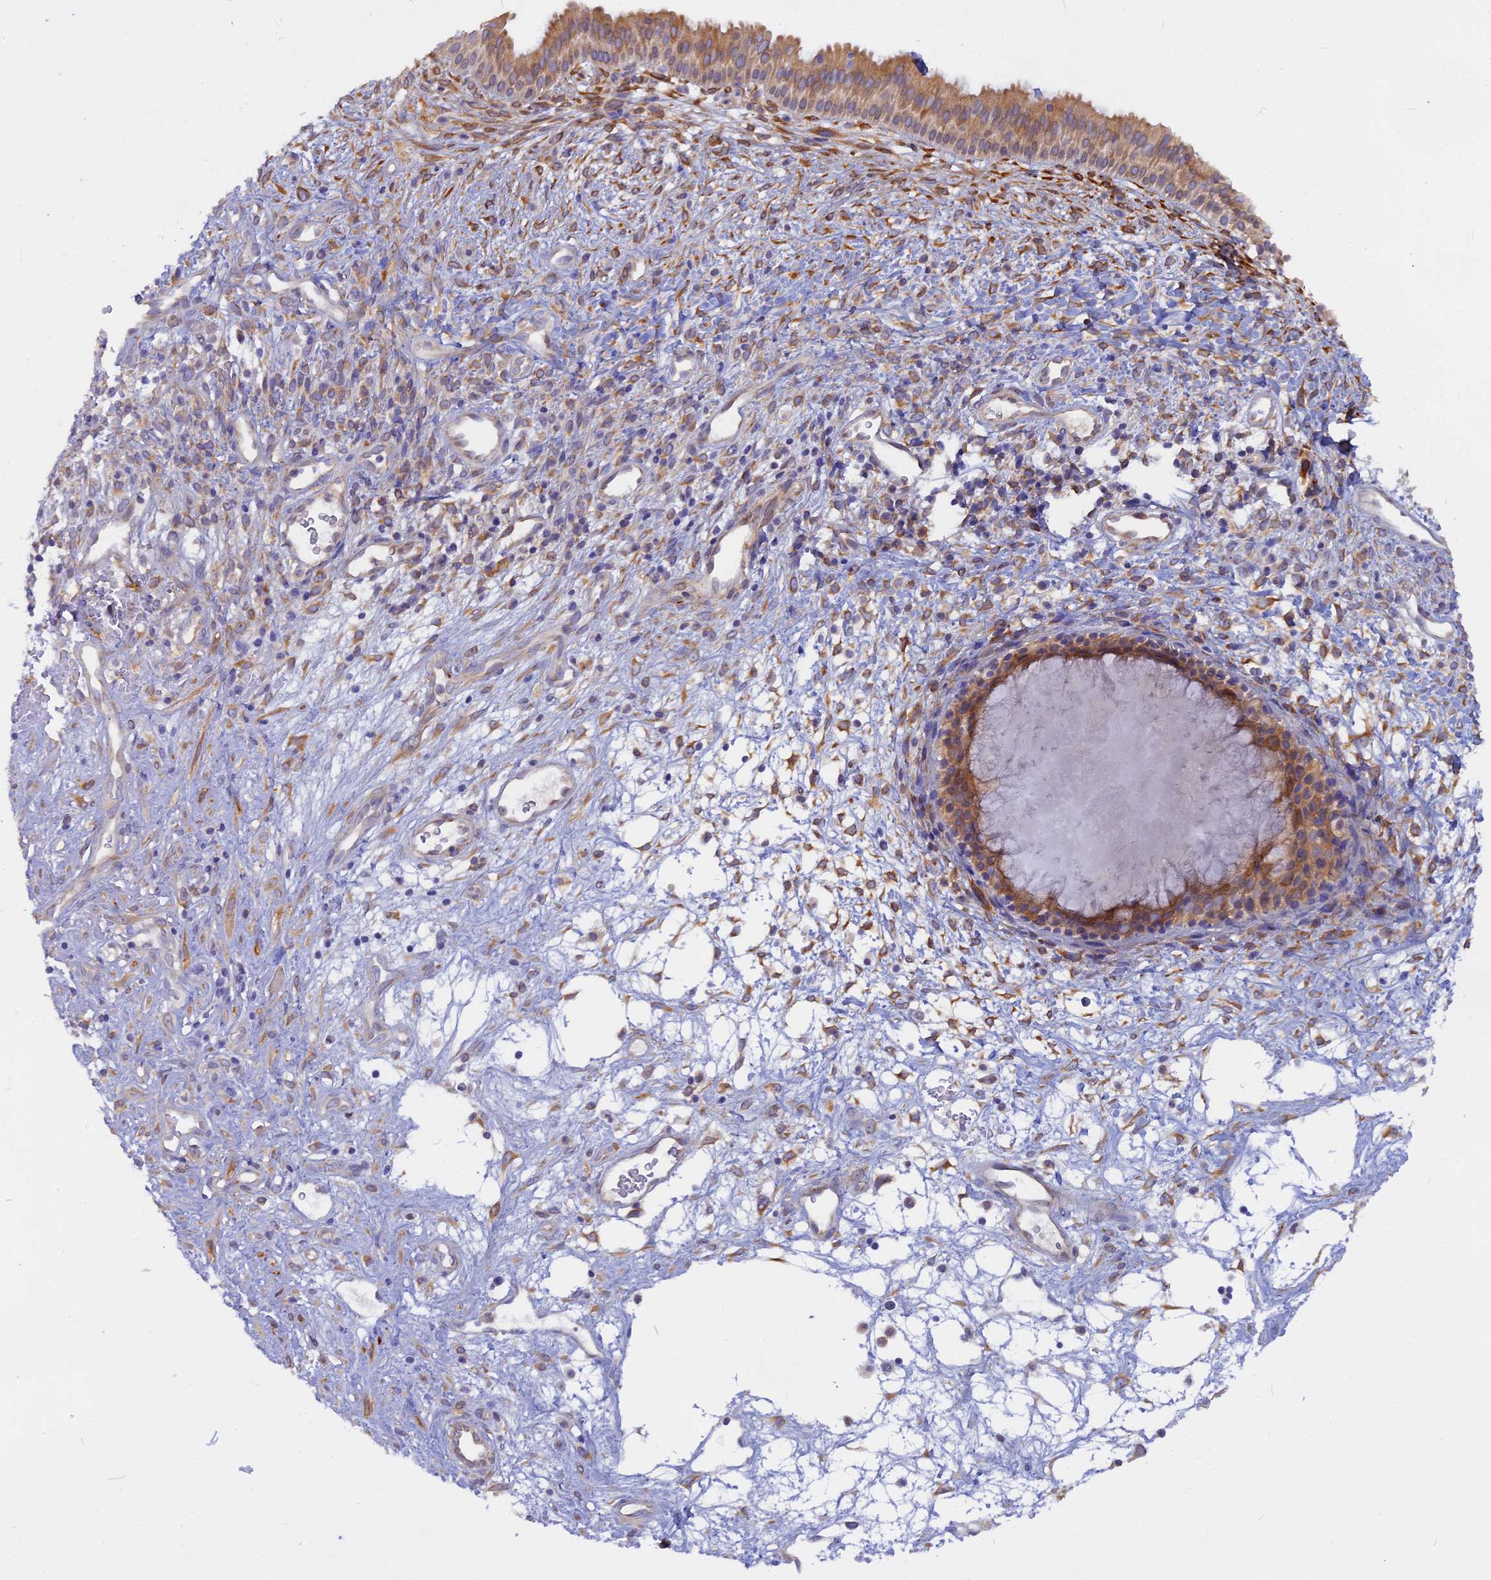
{"staining": {"intensity": "moderate", "quantity": ">75%", "location": "cytoplasmic/membranous"}, "tissue": "nasopharynx", "cell_type": "Respiratory epithelial cells", "image_type": "normal", "snomed": [{"axis": "morphology", "description": "Normal tissue, NOS"}, {"axis": "topography", "description": "Nasopharynx"}], "caption": "The histopathology image shows immunohistochemical staining of benign nasopharynx. There is moderate cytoplasmic/membranous expression is present in about >75% of respiratory epithelial cells. Nuclei are stained in blue.", "gene": "TLCD1", "patient": {"sex": "male", "age": 22}}